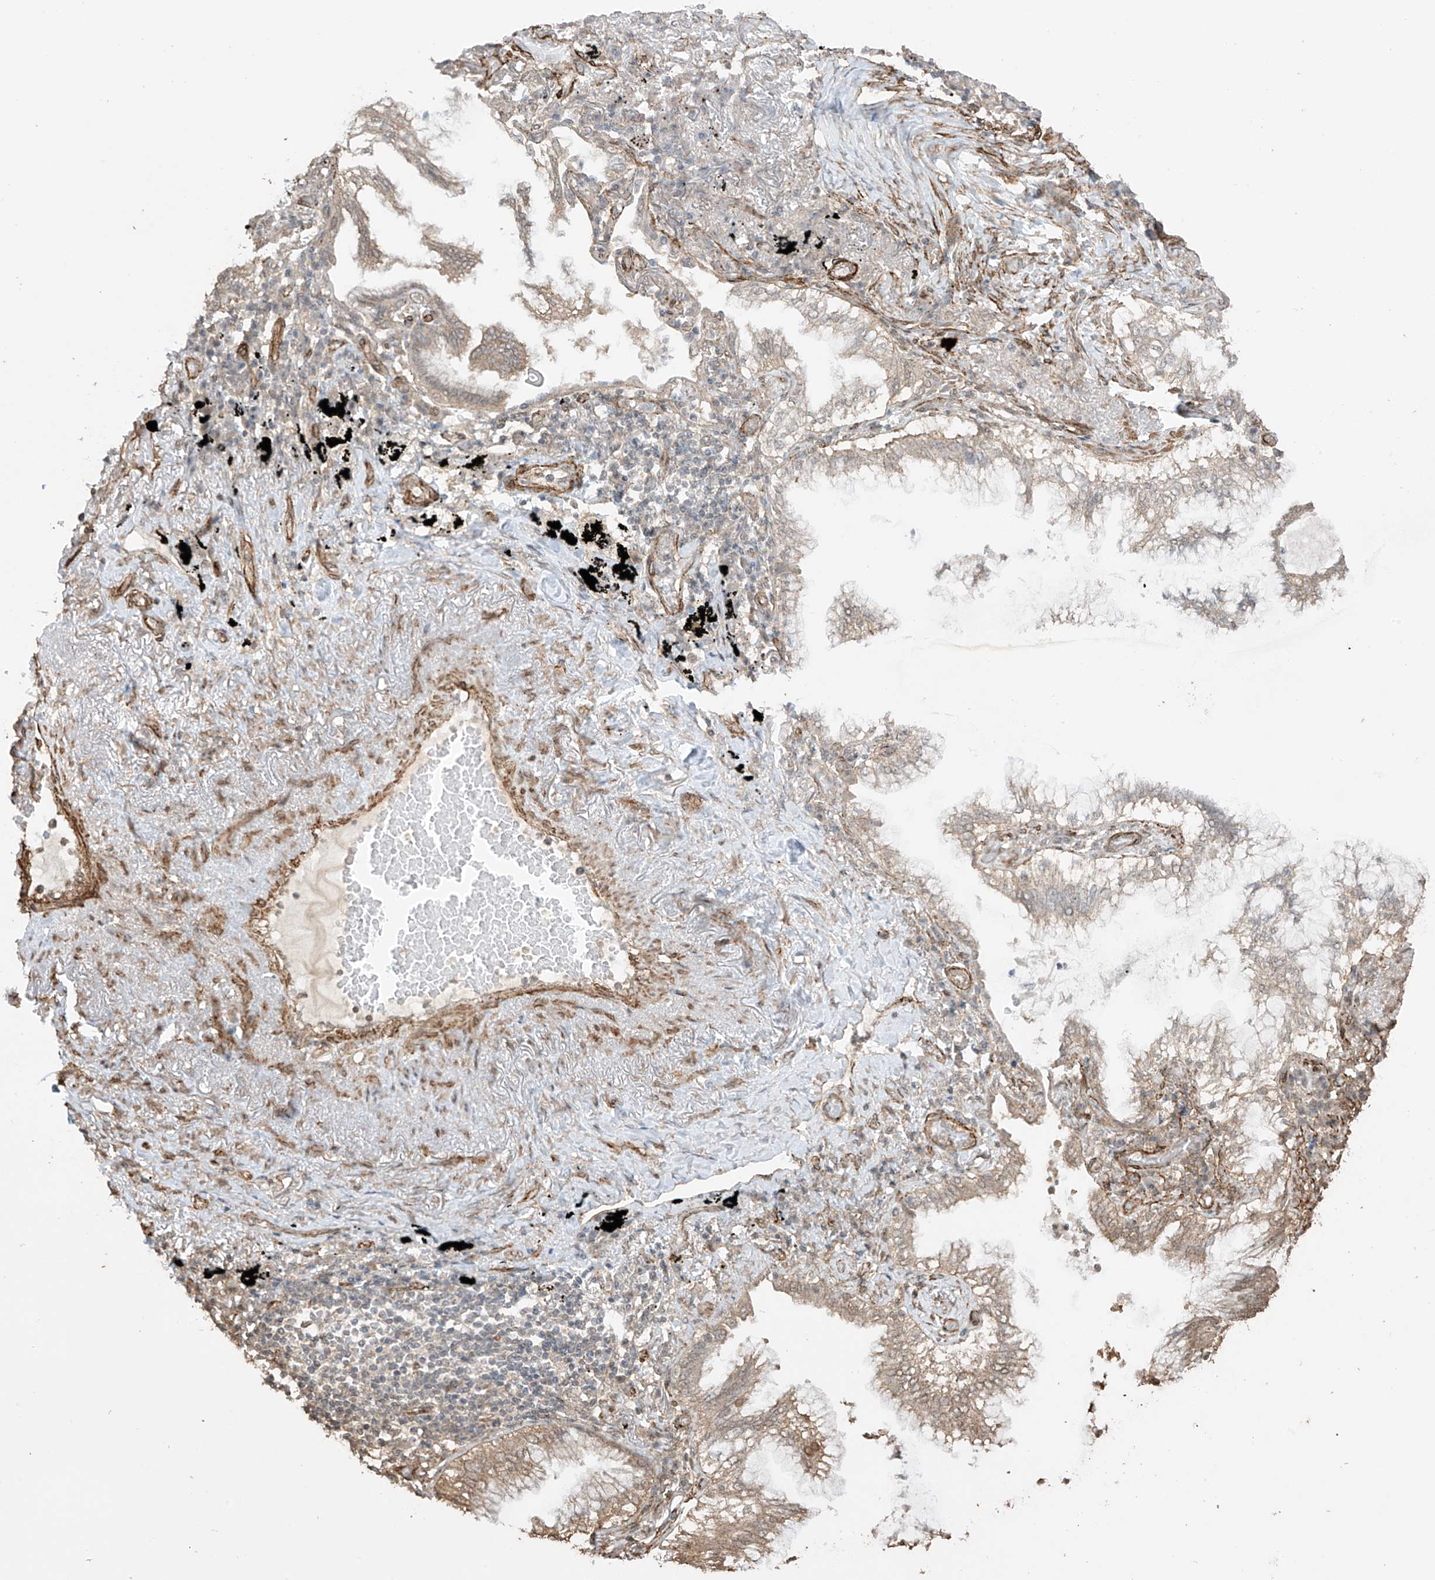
{"staining": {"intensity": "weak", "quantity": "25%-75%", "location": "cytoplasmic/membranous"}, "tissue": "lung cancer", "cell_type": "Tumor cells", "image_type": "cancer", "snomed": [{"axis": "morphology", "description": "Adenocarcinoma, NOS"}, {"axis": "topography", "description": "Lung"}], "caption": "High-power microscopy captured an immunohistochemistry (IHC) image of adenocarcinoma (lung), revealing weak cytoplasmic/membranous staining in approximately 25%-75% of tumor cells.", "gene": "TTLL5", "patient": {"sex": "female", "age": 70}}